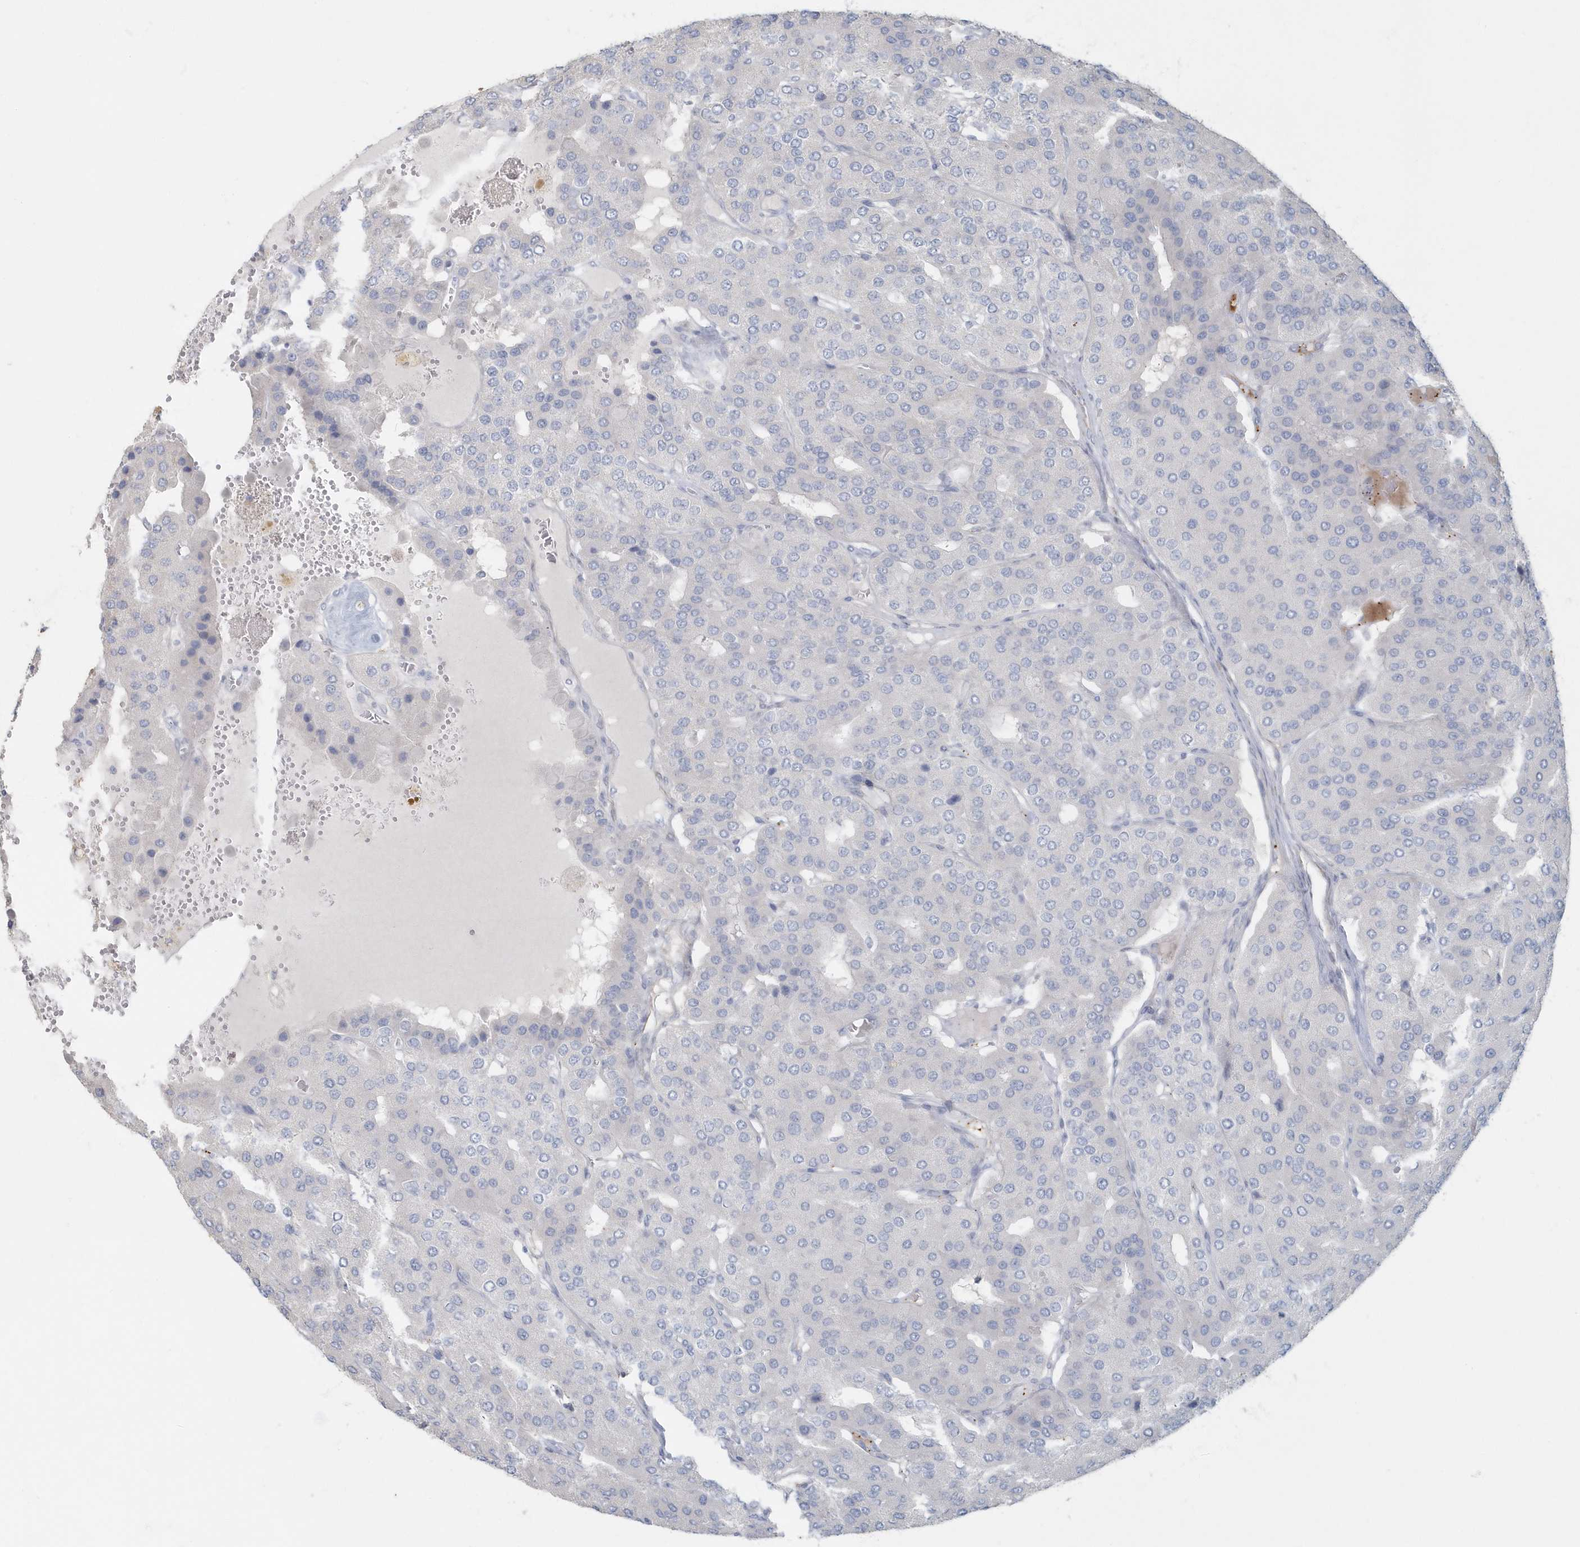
{"staining": {"intensity": "negative", "quantity": "none", "location": "none"}, "tissue": "parathyroid gland", "cell_type": "Glandular cells", "image_type": "normal", "snomed": [{"axis": "morphology", "description": "Normal tissue, NOS"}, {"axis": "morphology", "description": "Adenoma, NOS"}, {"axis": "topography", "description": "Parathyroid gland"}], "caption": "IHC of unremarkable human parathyroid gland demonstrates no staining in glandular cells. Nuclei are stained in blue.", "gene": "MYOT", "patient": {"sex": "female", "age": 86}}